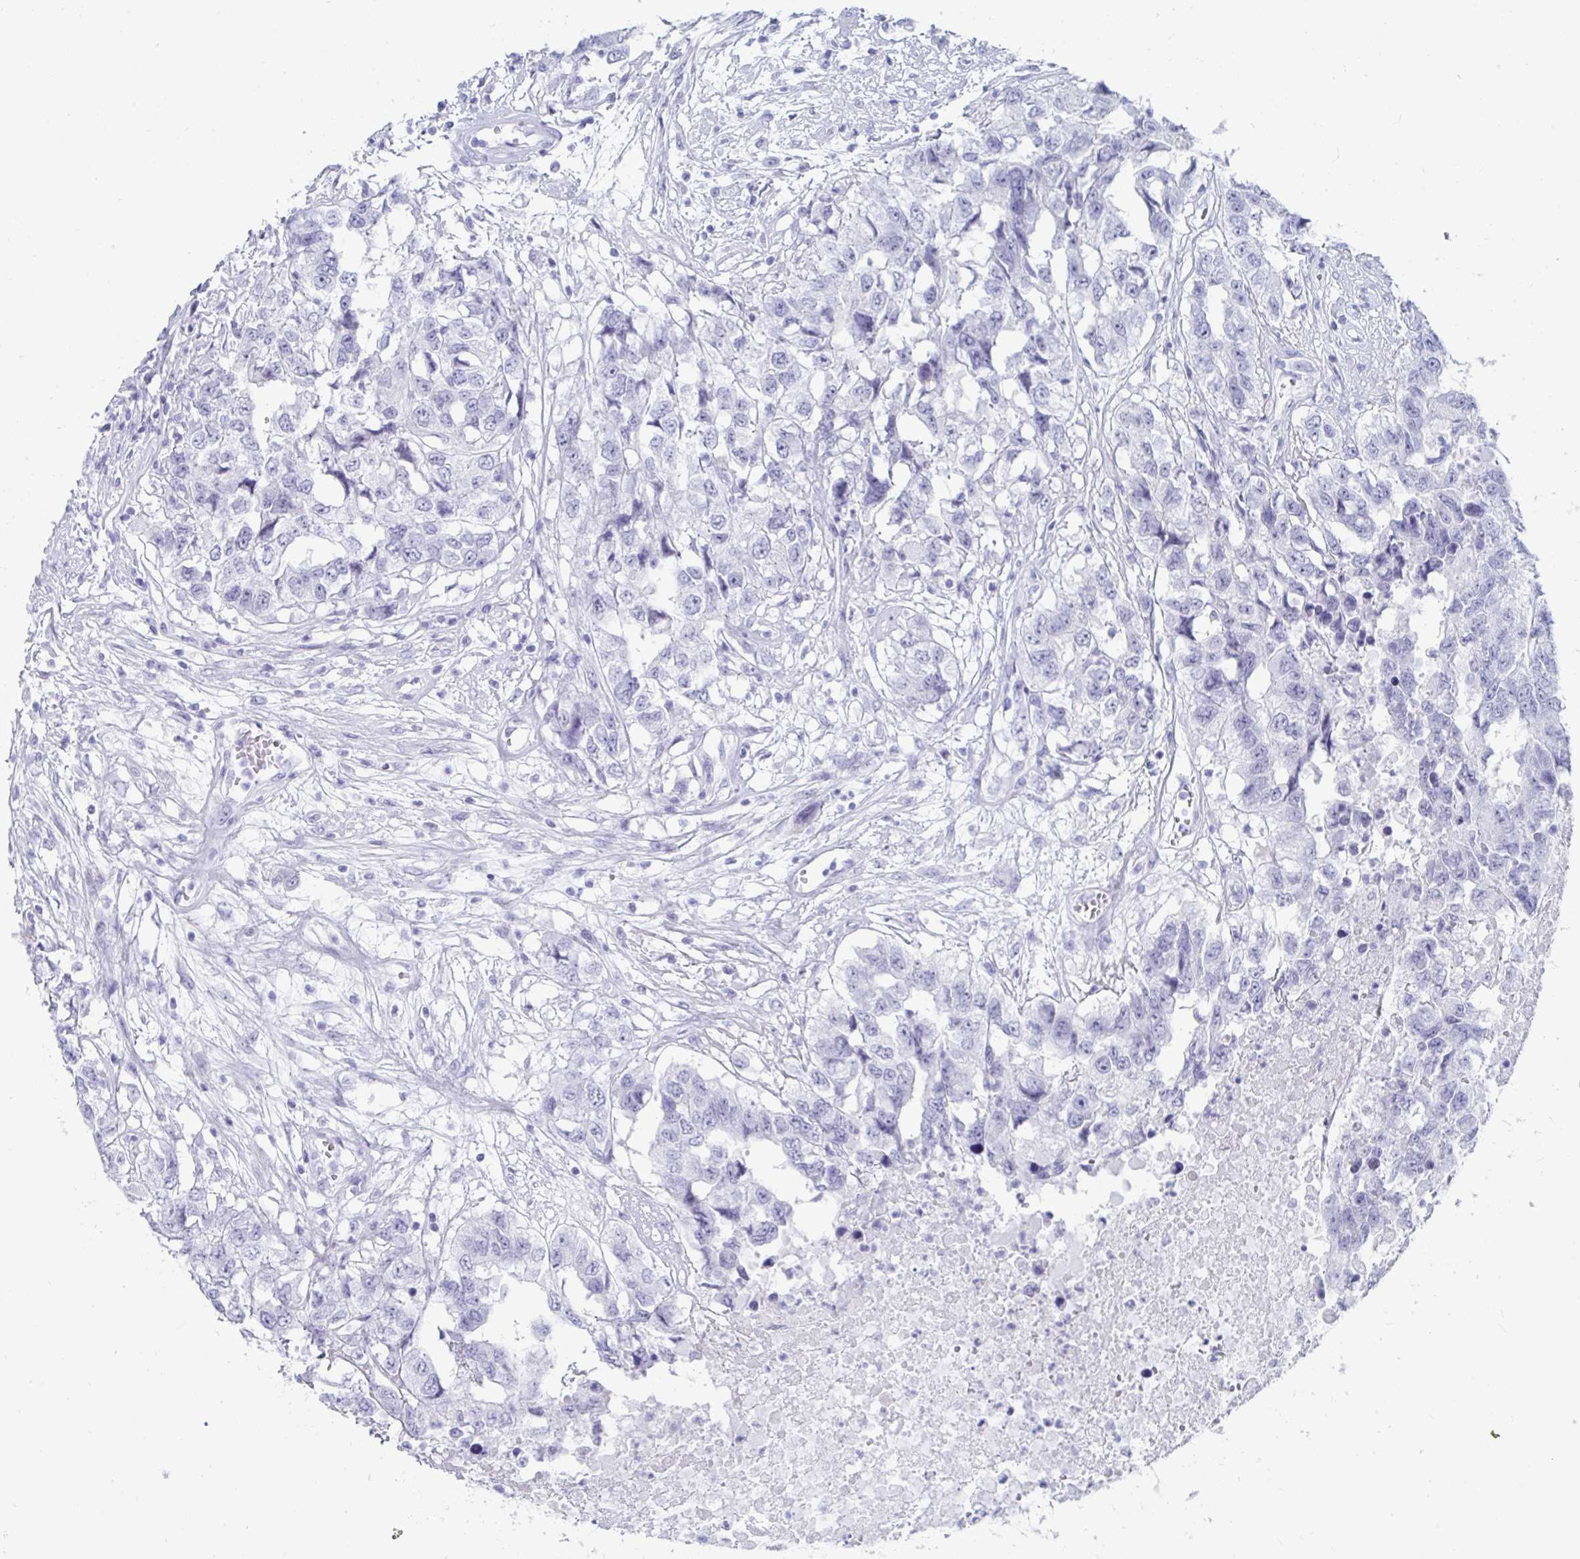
{"staining": {"intensity": "negative", "quantity": "none", "location": "none"}, "tissue": "testis cancer", "cell_type": "Tumor cells", "image_type": "cancer", "snomed": [{"axis": "morphology", "description": "Carcinoma, Embryonal, NOS"}, {"axis": "topography", "description": "Testis"}], "caption": "The immunohistochemistry micrograph has no significant positivity in tumor cells of testis embryonal carcinoma tissue.", "gene": "GKN2", "patient": {"sex": "male", "age": 83}}